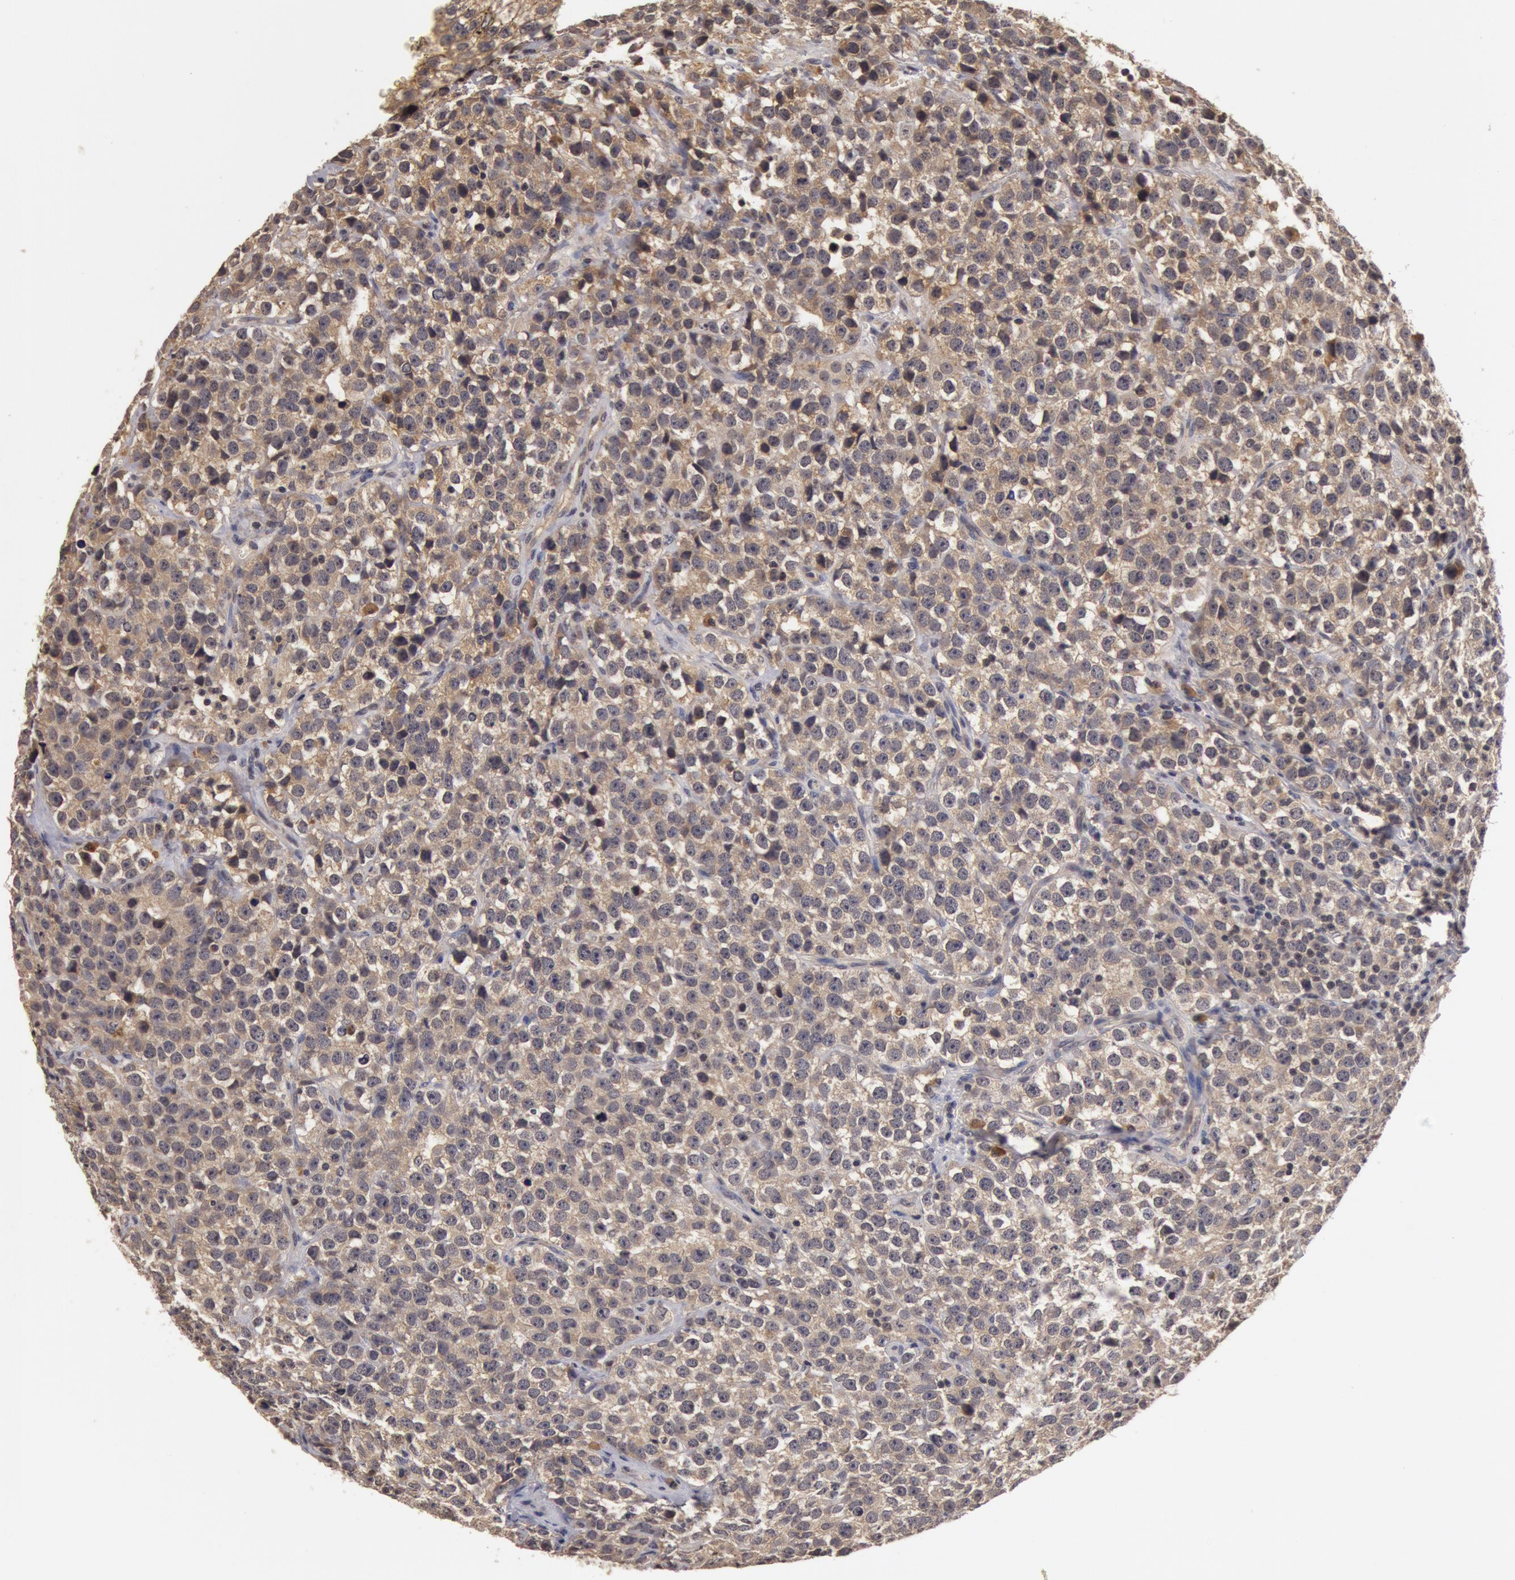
{"staining": {"intensity": "weak", "quantity": ">75%", "location": "cytoplasmic/membranous"}, "tissue": "testis cancer", "cell_type": "Tumor cells", "image_type": "cancer", "snomed": [{"axis": "morphology", "description": "Seminoma, NOS"}, {"axis": "topography", "description": "Testis"}], "caption": "Testis cancer (seminoma) was stained to show a protein in brown. There is low levels of weak cytoplasmic/membranous staining in about >75% of tumor cells. Nuclei are stained in blue.", "gene": "BCHE", "patient": {"sex": "male", "age": 25}}